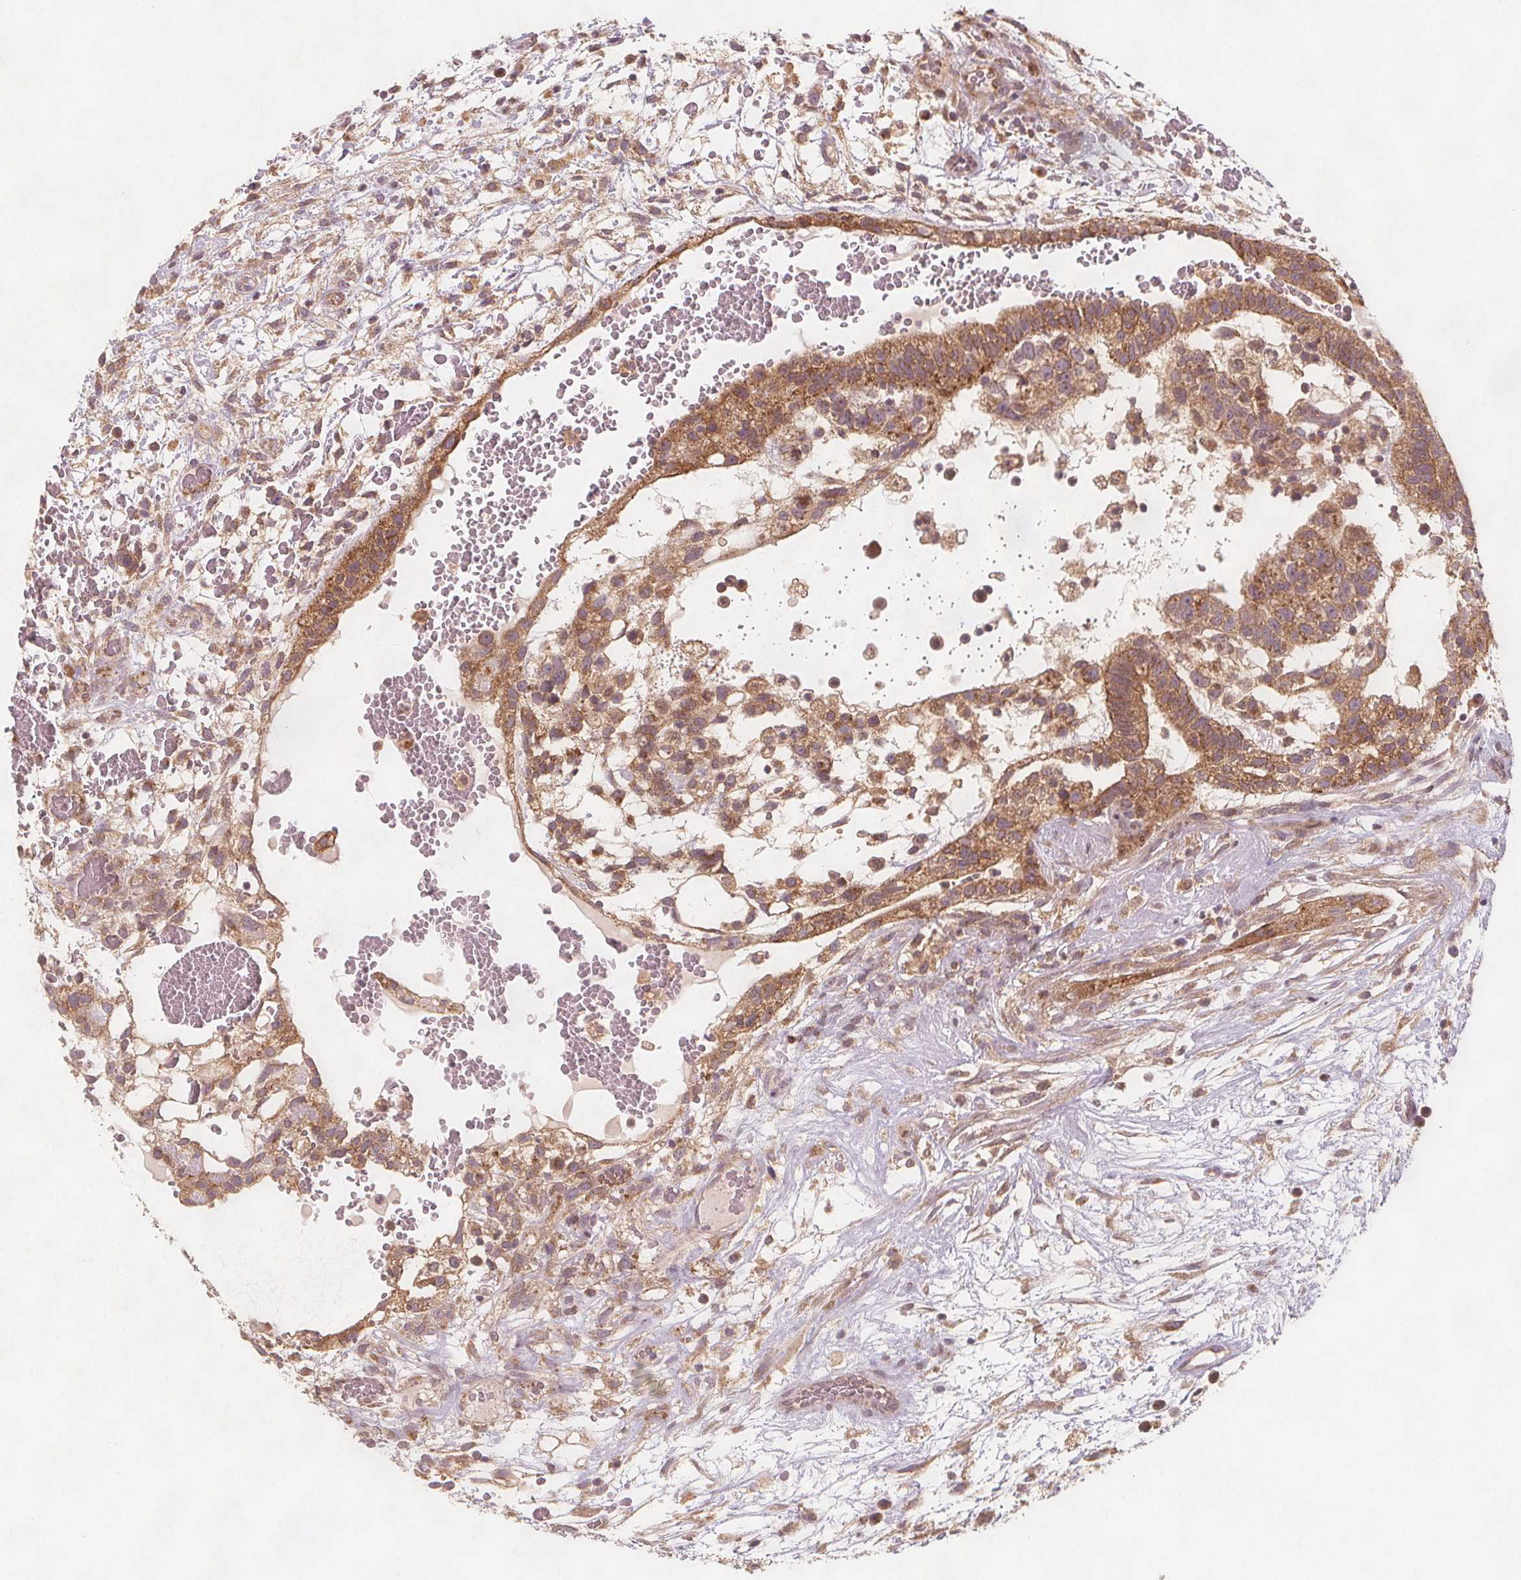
{"staining": {"intensity": "moderate", "quantity": ">75%", "location": "cytoplasmic/membranous"}, "tissue": "testis cancer", "cell_type": "Tumor cells", "image_type": "cancer", "snomed": [{"axis": "morphology", "description": "Normal tissue, NOS"}, {"axis": "morphology", "description": "Carcinoma, Embryonal, NOS"}, {"axis": "topography", "description": "Testis"}], "caption": "Immunohistochemical staining of human testis cancer (embryonal carcinoma) exhibits medium levels of moderate cytoplasmic/membranous staining in approximately >75% of tumor cells.", "gene": "NCSTN", "patient": {"sex": "male", "age": 32}}